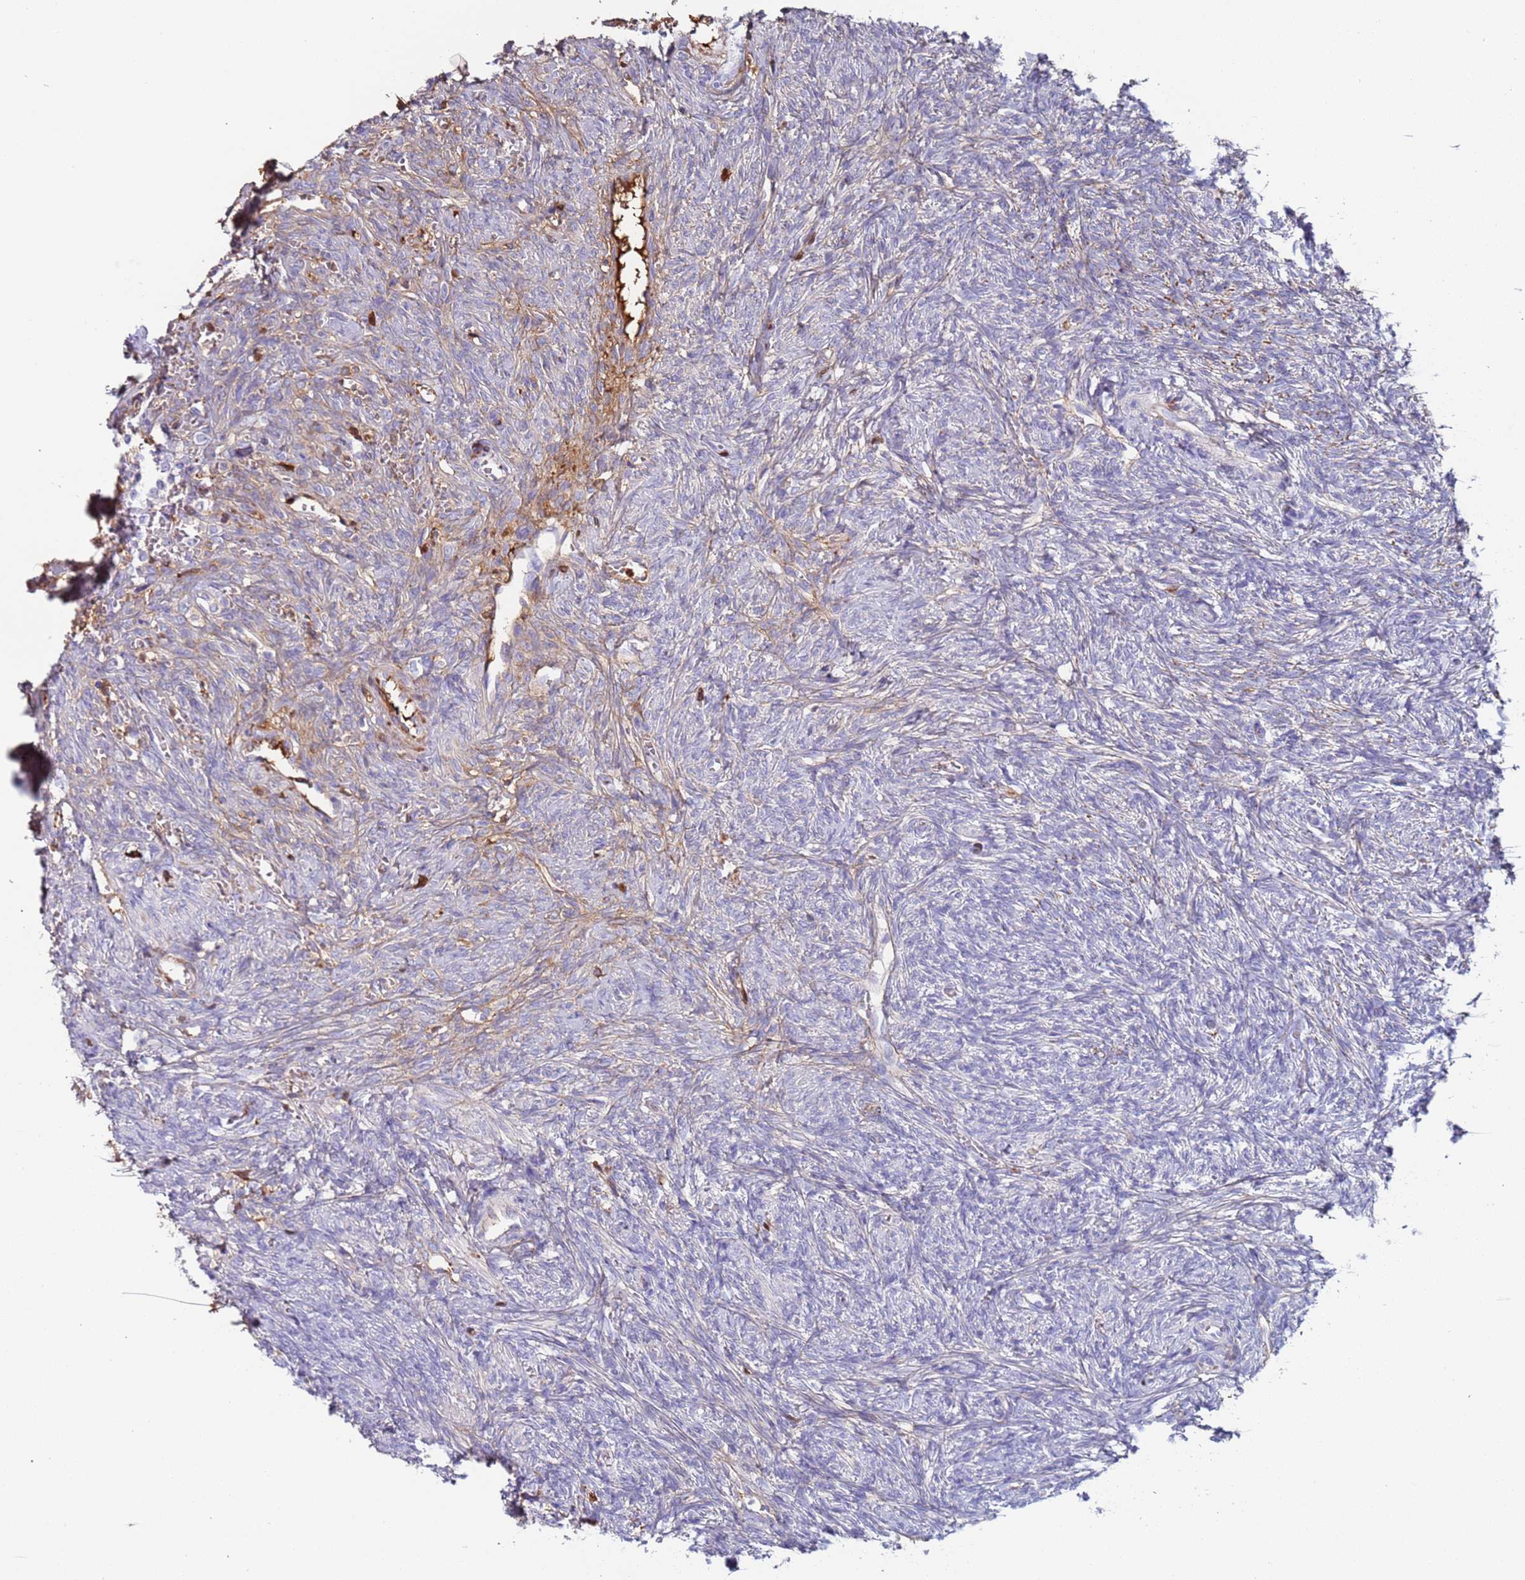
{"staining": {"intensity": "weak", "quantity": "<25%", "location": "cytoplasmic/membranous"}, "tissue": "ovary", "cell_type": "Ovarian stroma cells", "image_type": "normal", "snomed": [{"axis": "morphology", "description": "Normal tissue, NOS"}, {"axis": "topography", "description": "Ovary"}], "caption": "High magnification brightfield microscopy of unremarkable ovary stained with DAB (brown) and counterstained with hematoxylin (blue): ovarian stroma cells show no significant staining. (DAB immunohistochemistry visualized using brightfield microscopy, high magnification).", "gene": "CYSLTR2", "patient": {"sex": "female", "age": 41}}